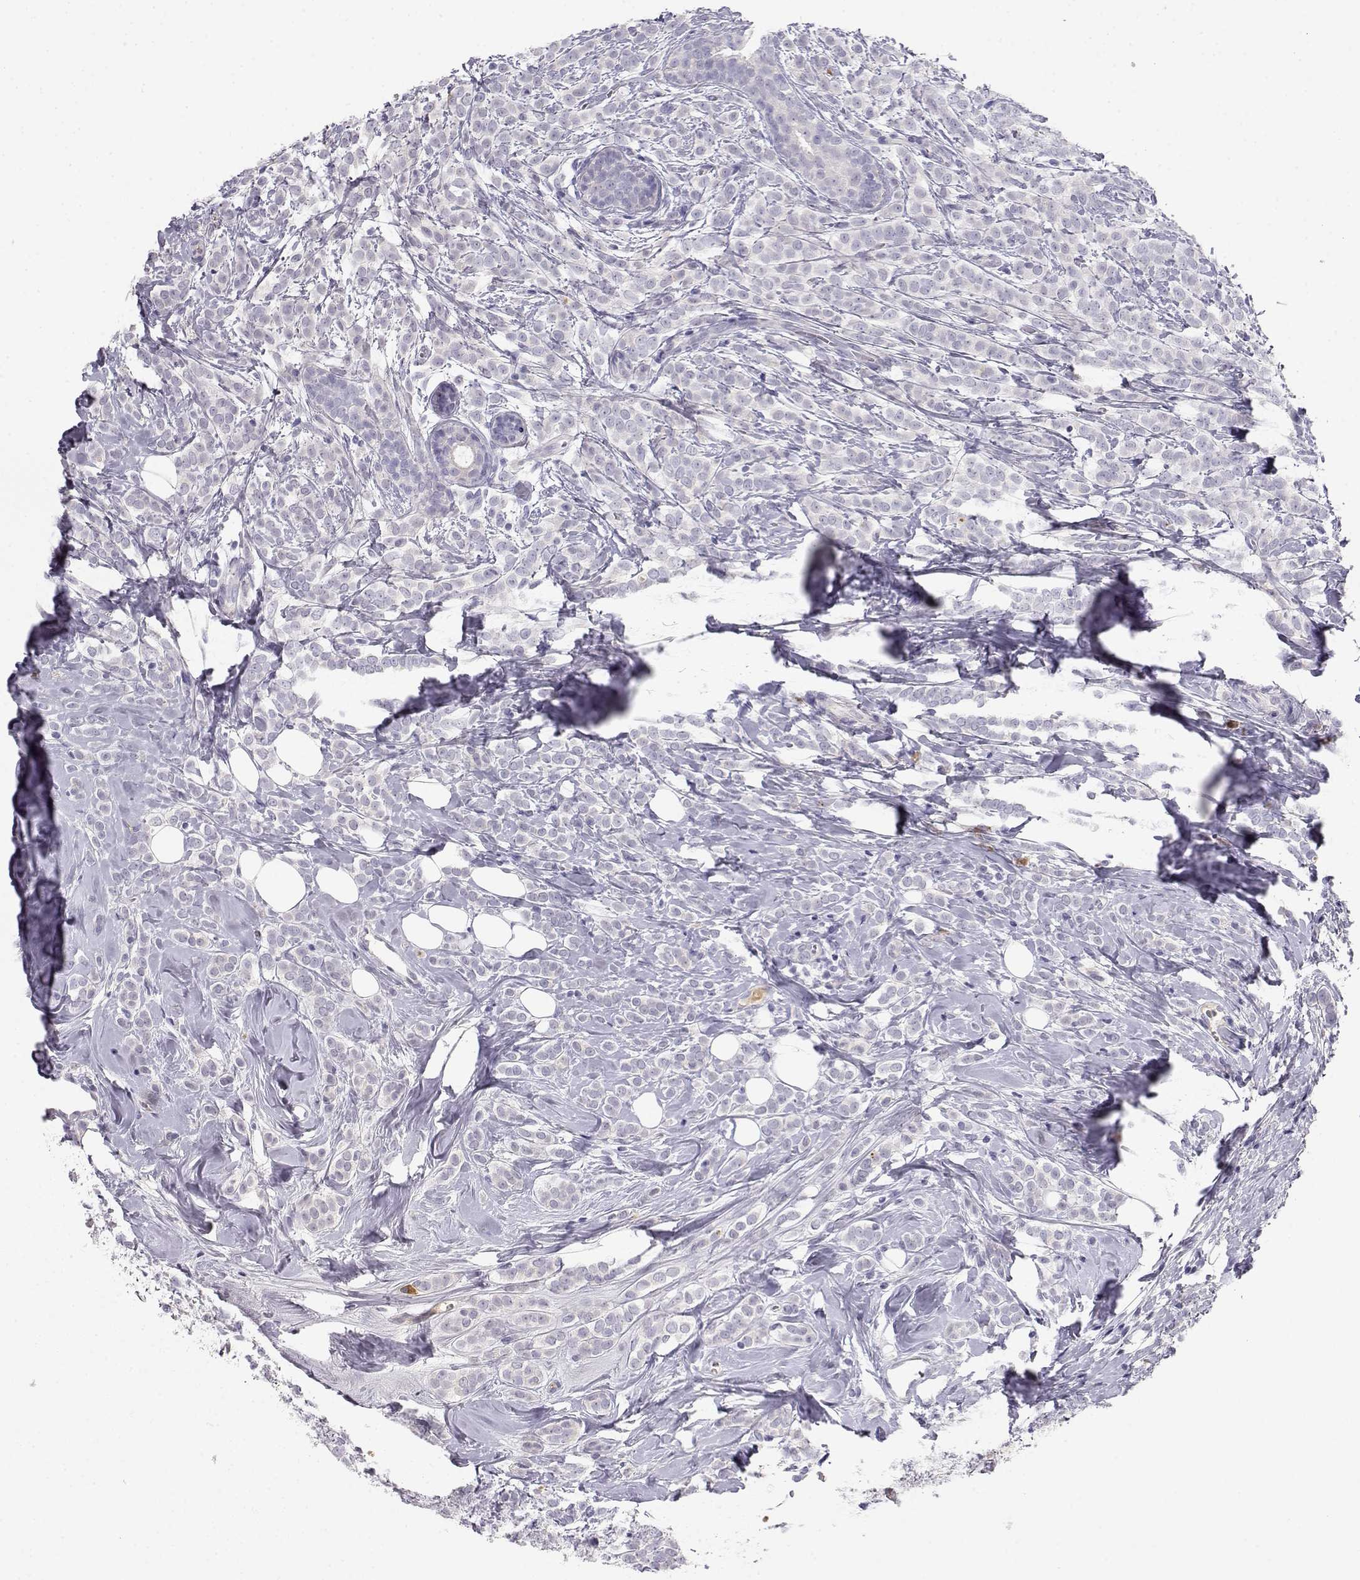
{"staining": {"intensity": "negative", "quantity": "none", "location": "none"}, "tissue": "breast cancer", "cell_type": "Tumor cells", "image_type": "cancer", "snomed": [{"axis": "morphology", "description": "Lobular carcinoma"}, {"axis": "topography", "description": "Breast"}], "caption": "Tumor cells show no significant protein positivity in breast cancer (lobular carcinoma).", "gene": "CDHR1", "patient": {"sex": "female", "age": 49}}